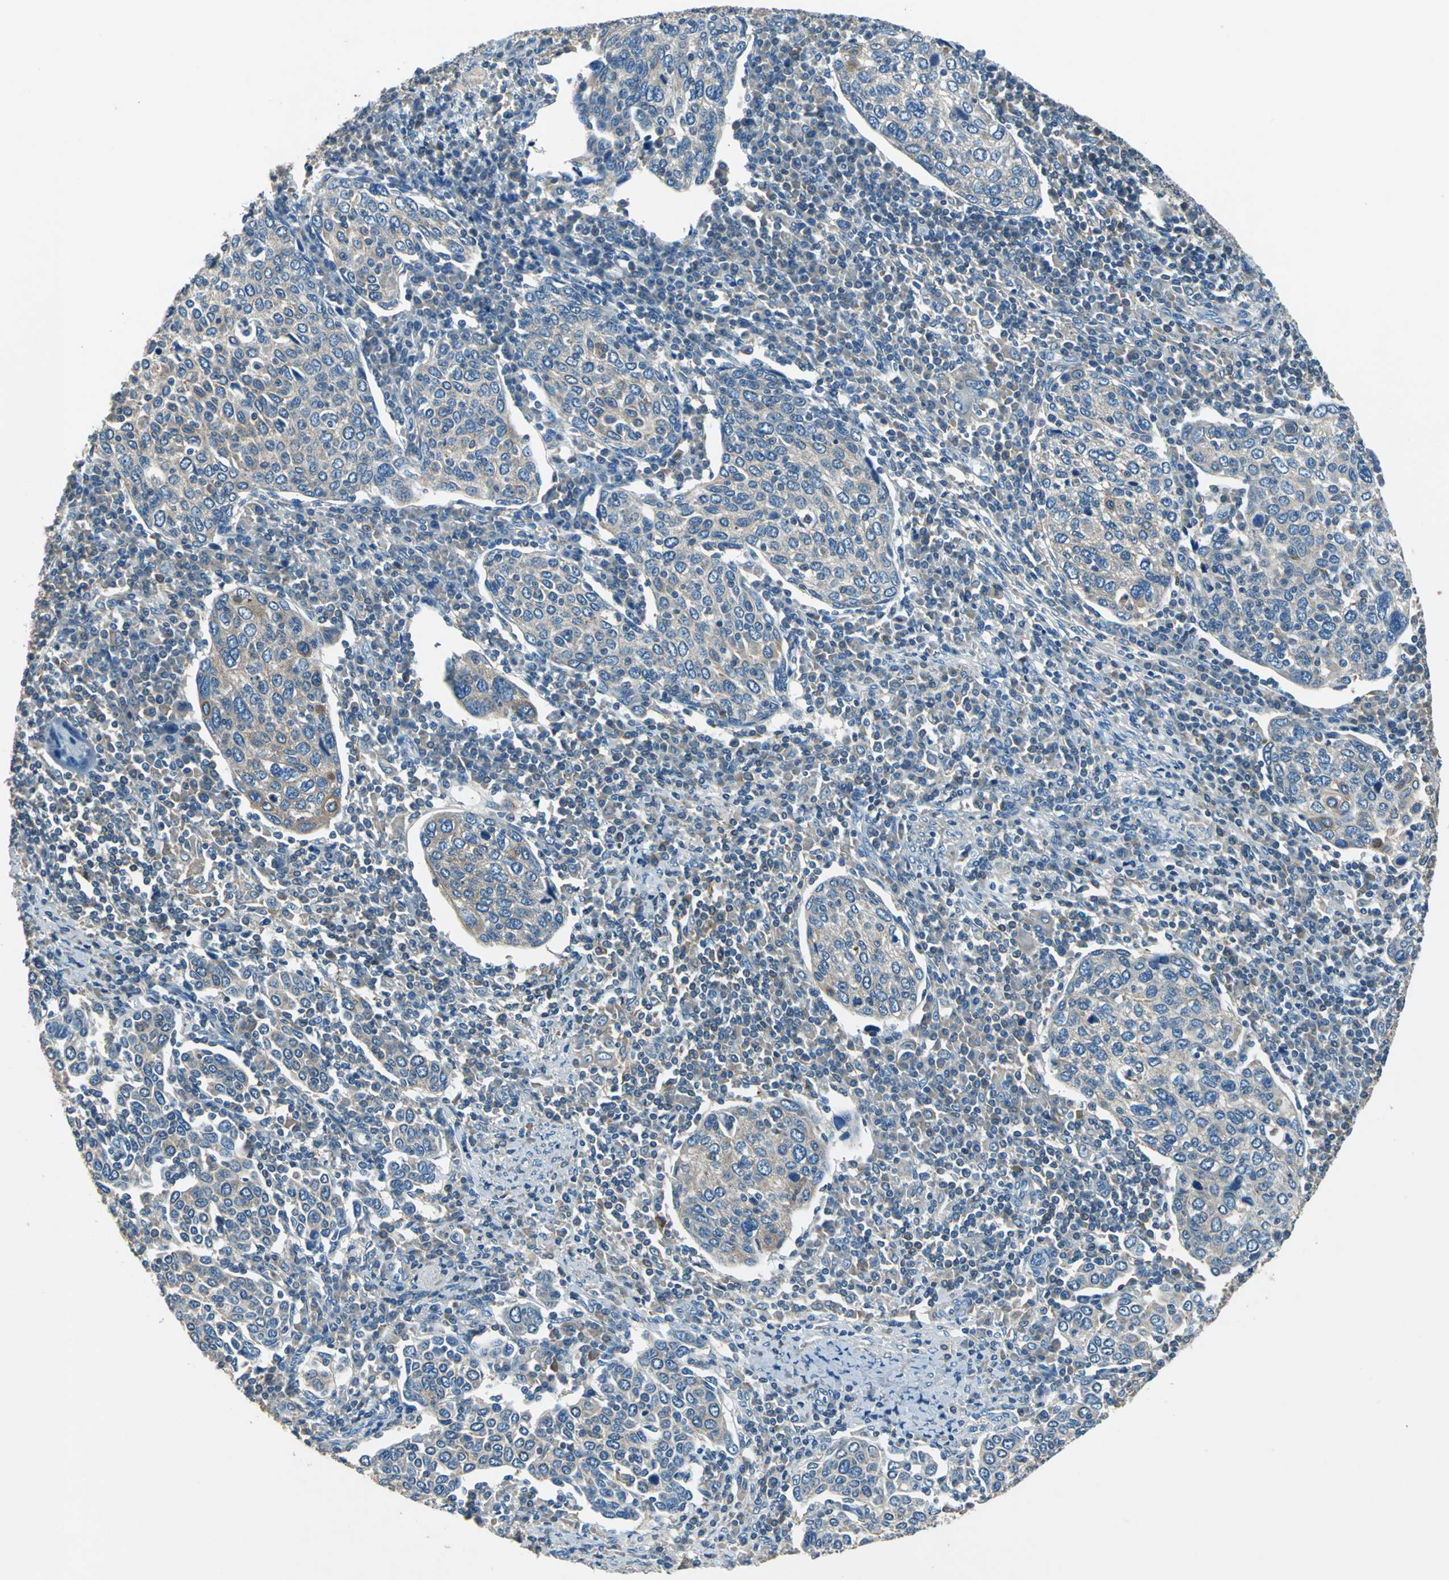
{"staining": {"intensity": "weak", "quantity": "25%-75%", "location": "cytoplasmic/membranous"}, "tissue": "cervical cancer", "cell_type": "Tumor cells", "image_type": "cancer", "snomed": [{"axis": "morphology", "description": "Squamous cell carcinoma, NOS"}, {"axis": "topography", "description": "Cervix"}], "caption": "Immunohistochemical staining of cervical cancer displays low levels of weak cytoplasmic/membranous positivity in about 25%-75% of tumor cells. (IHC, brightfield microscopy, high magnification).", "gene": "PRKCA", "patient": {"sex": "female", "age": 40}}